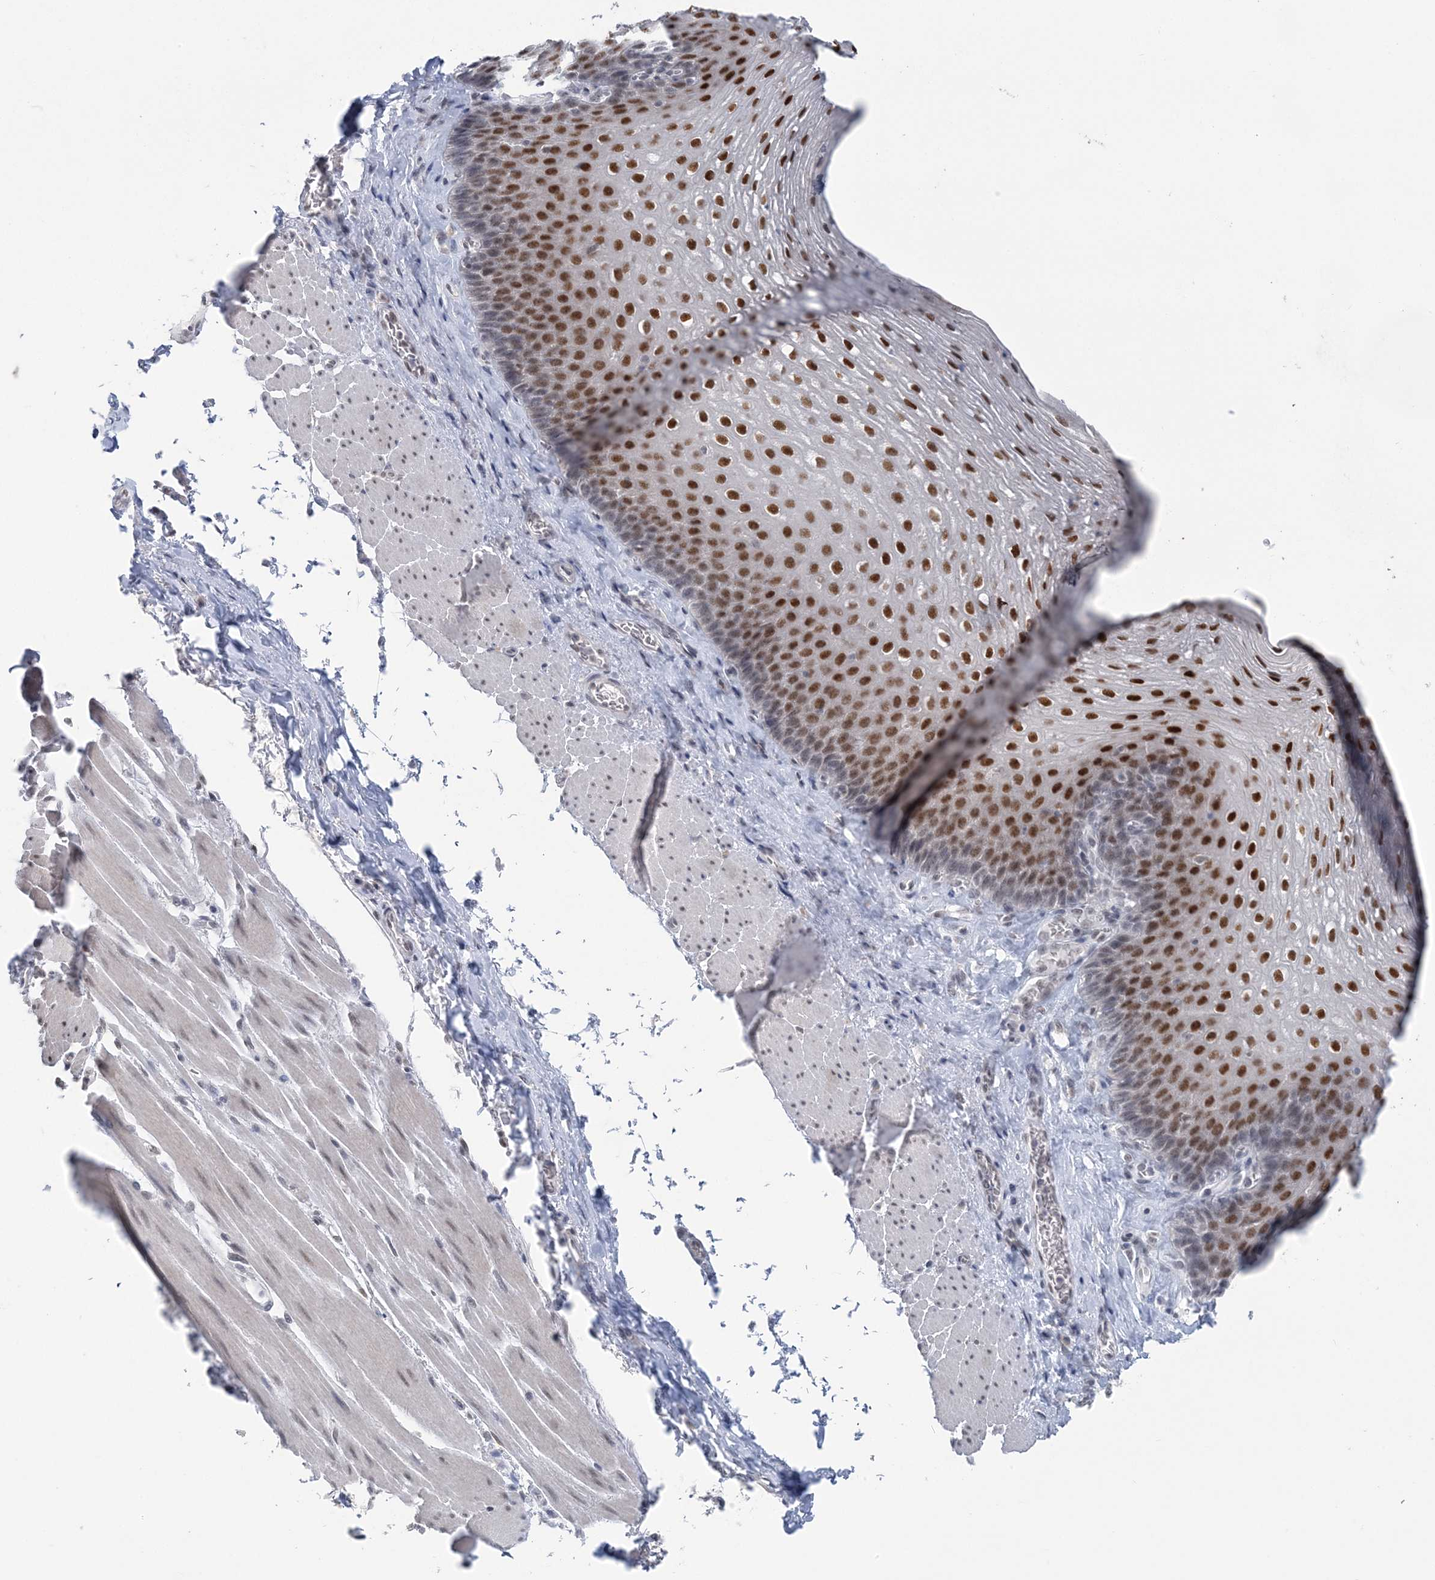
{"staining": {"intensity": "strong", "quantity": ">75%", "location": "nuclear"}, "tissue": "esophagus", "cell_type": "Squamous epithelial cells", "image_type": "normal", "snomed": [{"axis": "morphology", "description": "Normal tissue, NOS"}, {"axis": "topography", "description": "Esophagus"}], "caption": "Immunohistochemical staining of normal human esophagus reveals high levels of strong nuclear staining in approximately >75% of squamous epithelial cells. The staining is performed using DAB (3,3'-diaminobenzidine) brown chromogen to label protein expression. The nuclei are counter-stained blue using hematoxylin.", "gene": "ZBTB7A", "patient": {"sex": "female", "age": 66}}